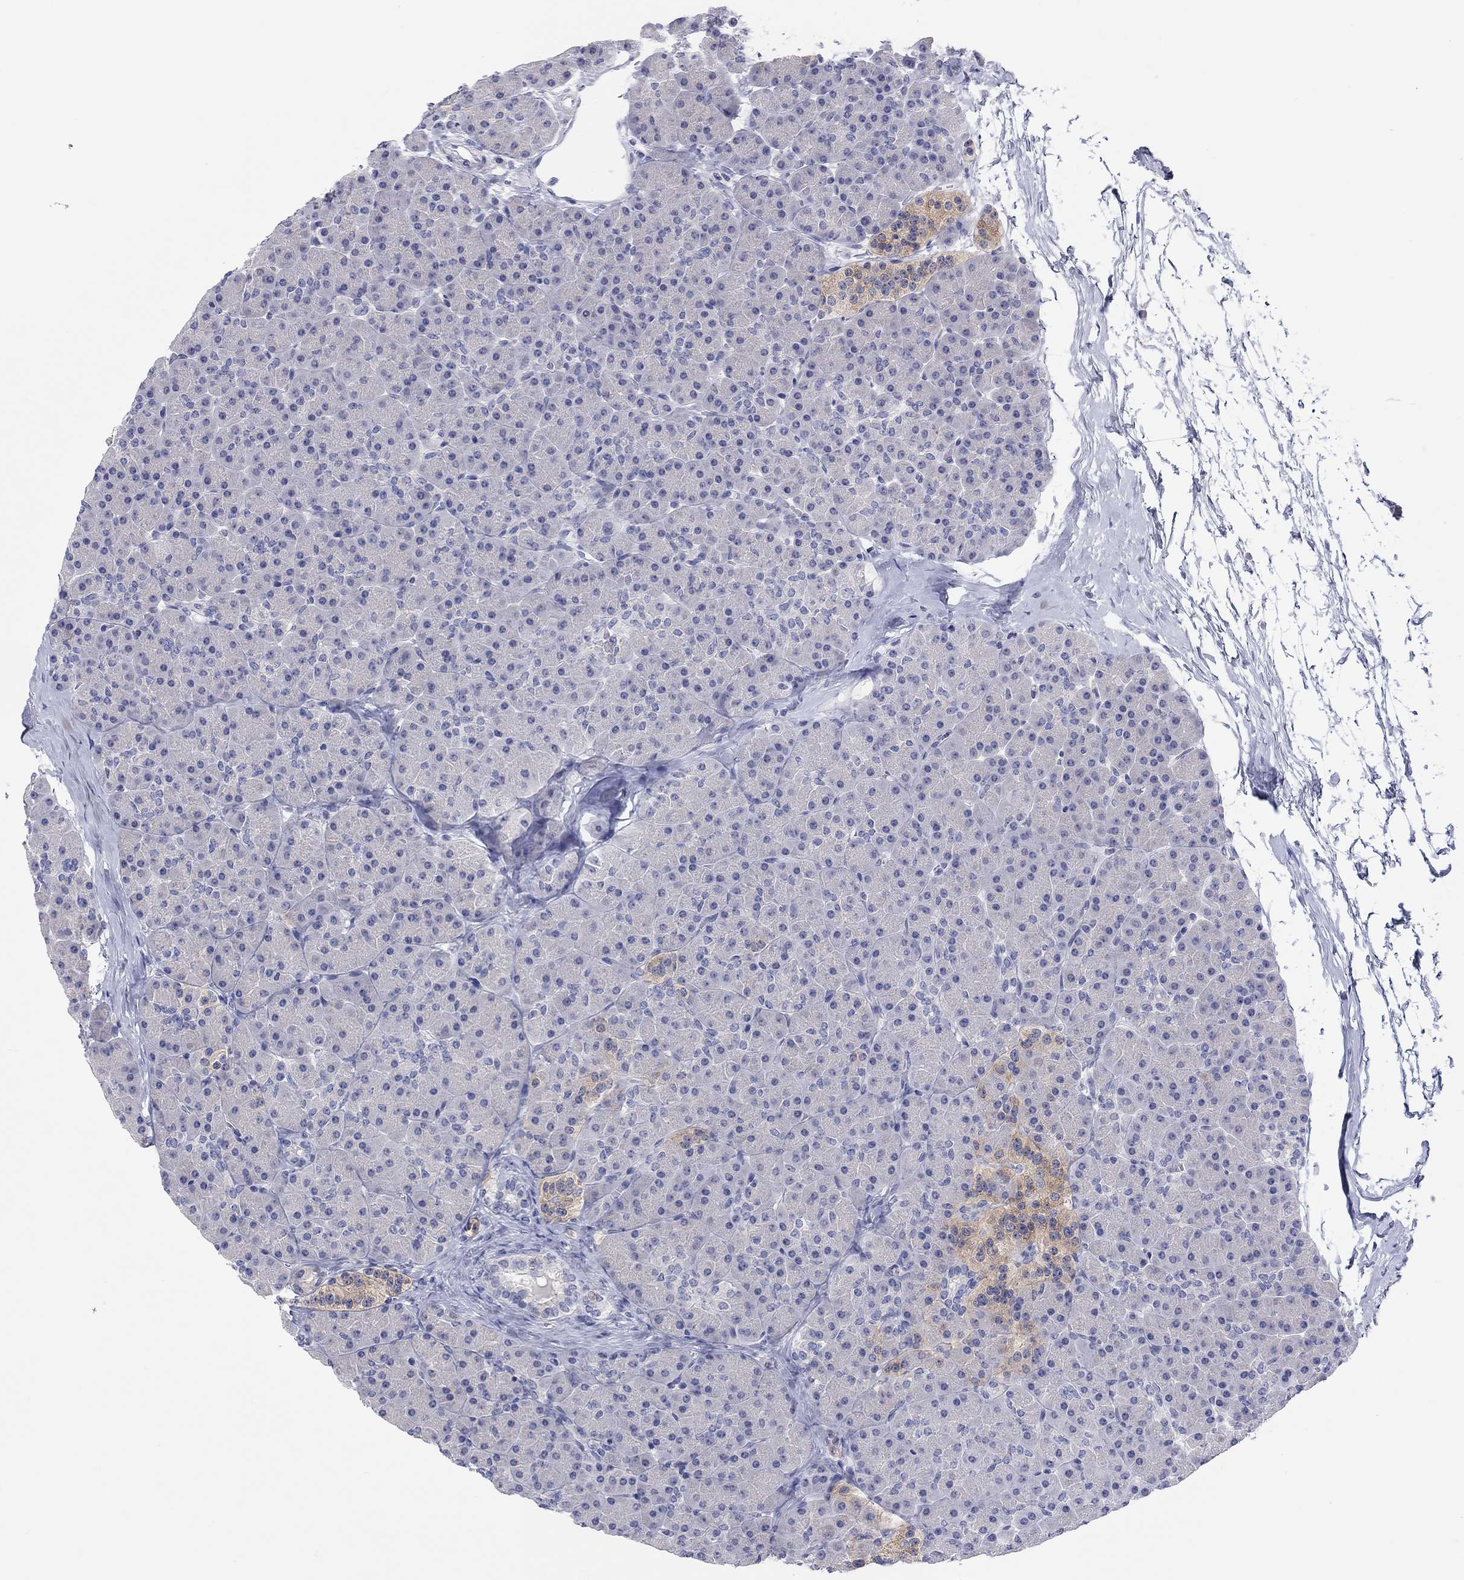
{"staining": {"intensity": "negative", "quantity": "none", "location": "none"}, "tissue": "pancreas", "cell_type": "Exocrine glandular cells", "image_type": "normal", "snomed": [{"axis": "morphology", "description": "Normal tissue, NOS"}, {"axis": "topography", "description": "Pancreas"}], "caption": "Pancreas stained for a protein using immunohistochemistry (IHC) exhibits no staining exocrine glandular cells.", "gene": "CPNE6", "patient": {"sex": "female", "age": 44}}